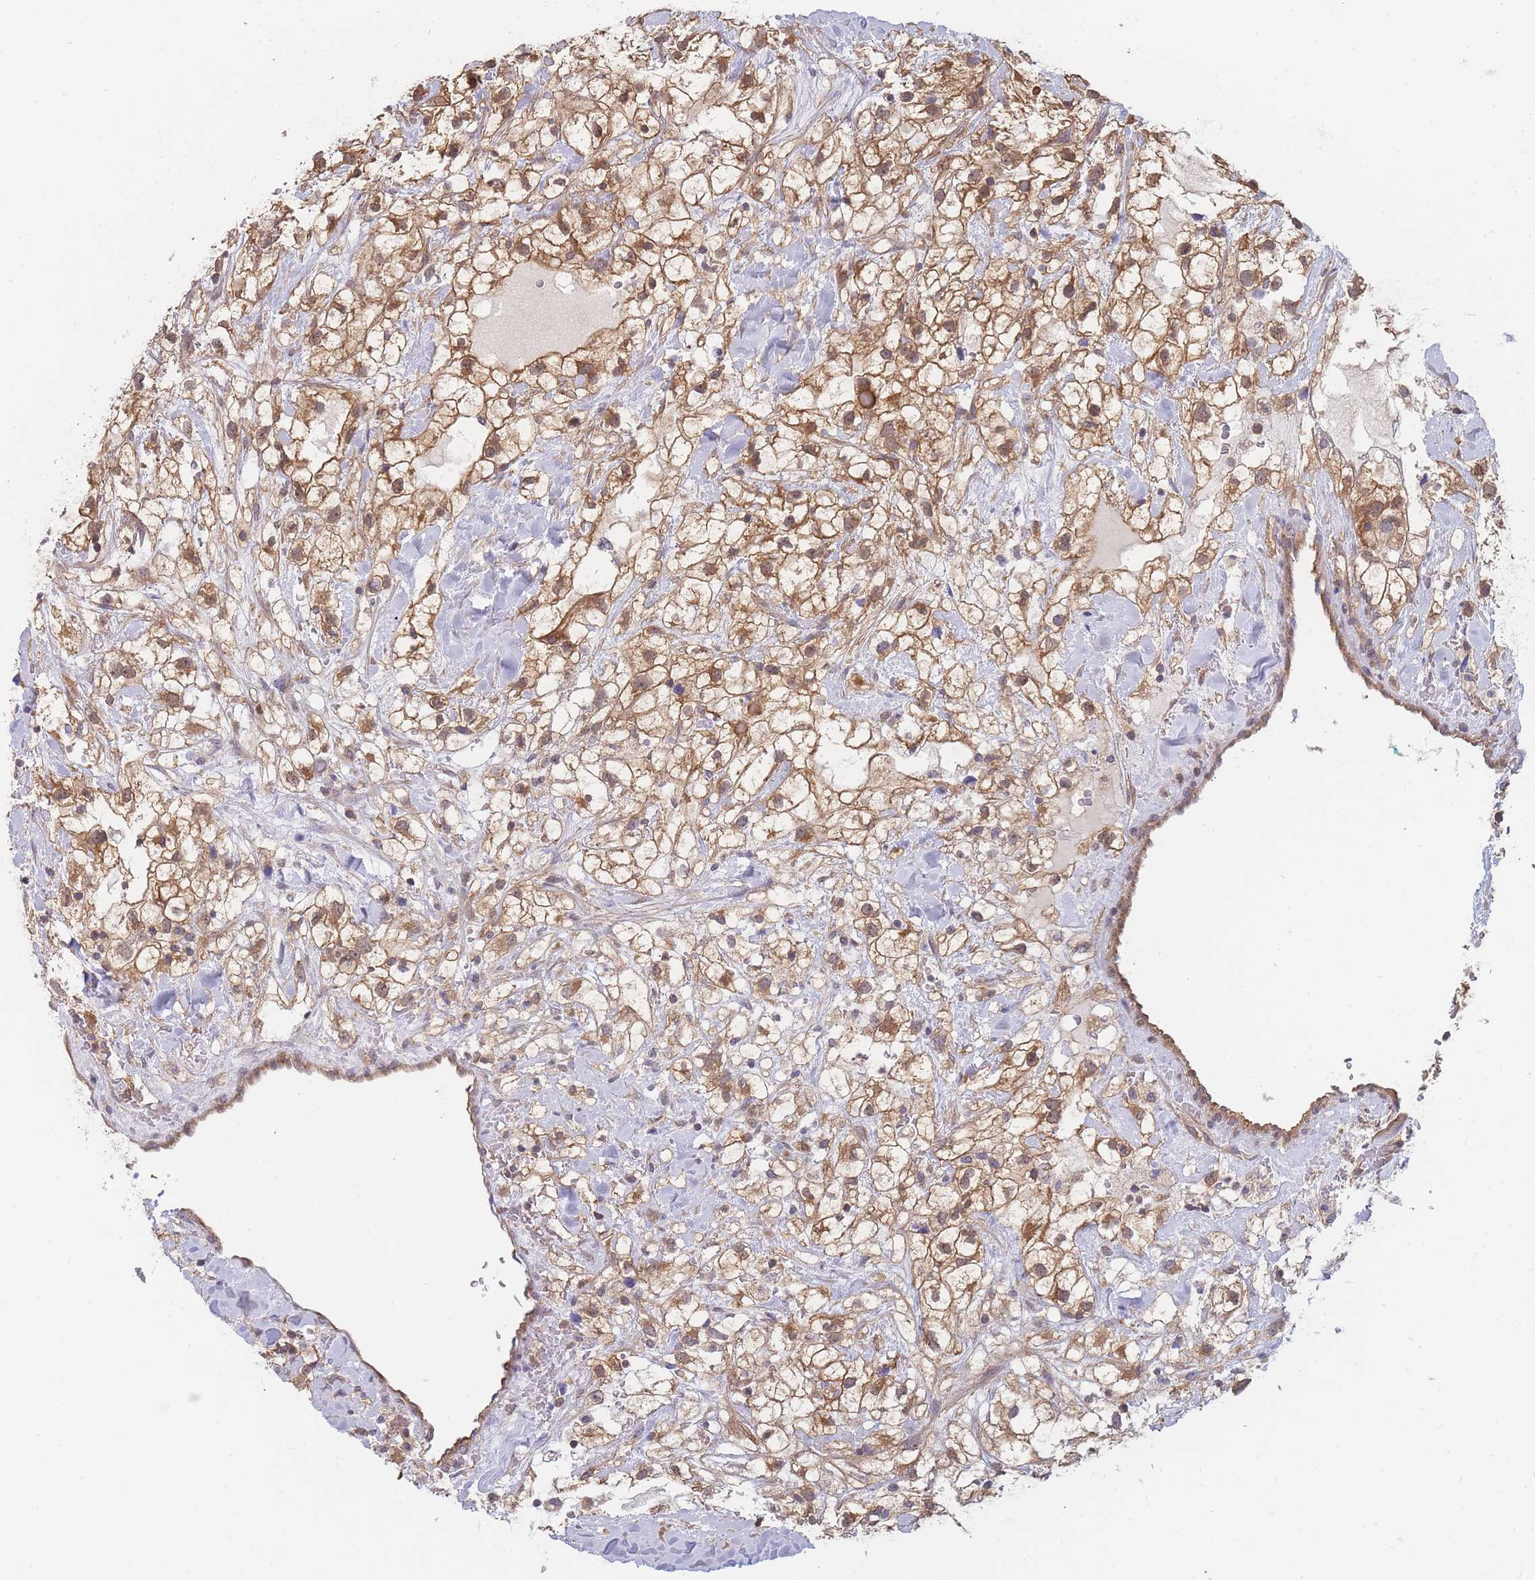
{"staining": {"intensity": "moderate", "quantity": ">75%", "location": "cytoplasmic/membranous"}, "tissue": "renal cancer", "cell_type": "Tumor cells", "image_type": "cancer", "snomed": [{"axis": "morphology", "description": "Adenocarcinoma, NOS"}, {"axis": "topography", "description": "Kidney"}], "caption": "Immunohistochemistry of renal adenocarcinoma demonstrates medium levels of moderate cytoplasmic/membranous staining in approximately >75% of tumor cells.", "gene": "MRPS18B", "patient": {"sex": "male", "age": 59}}